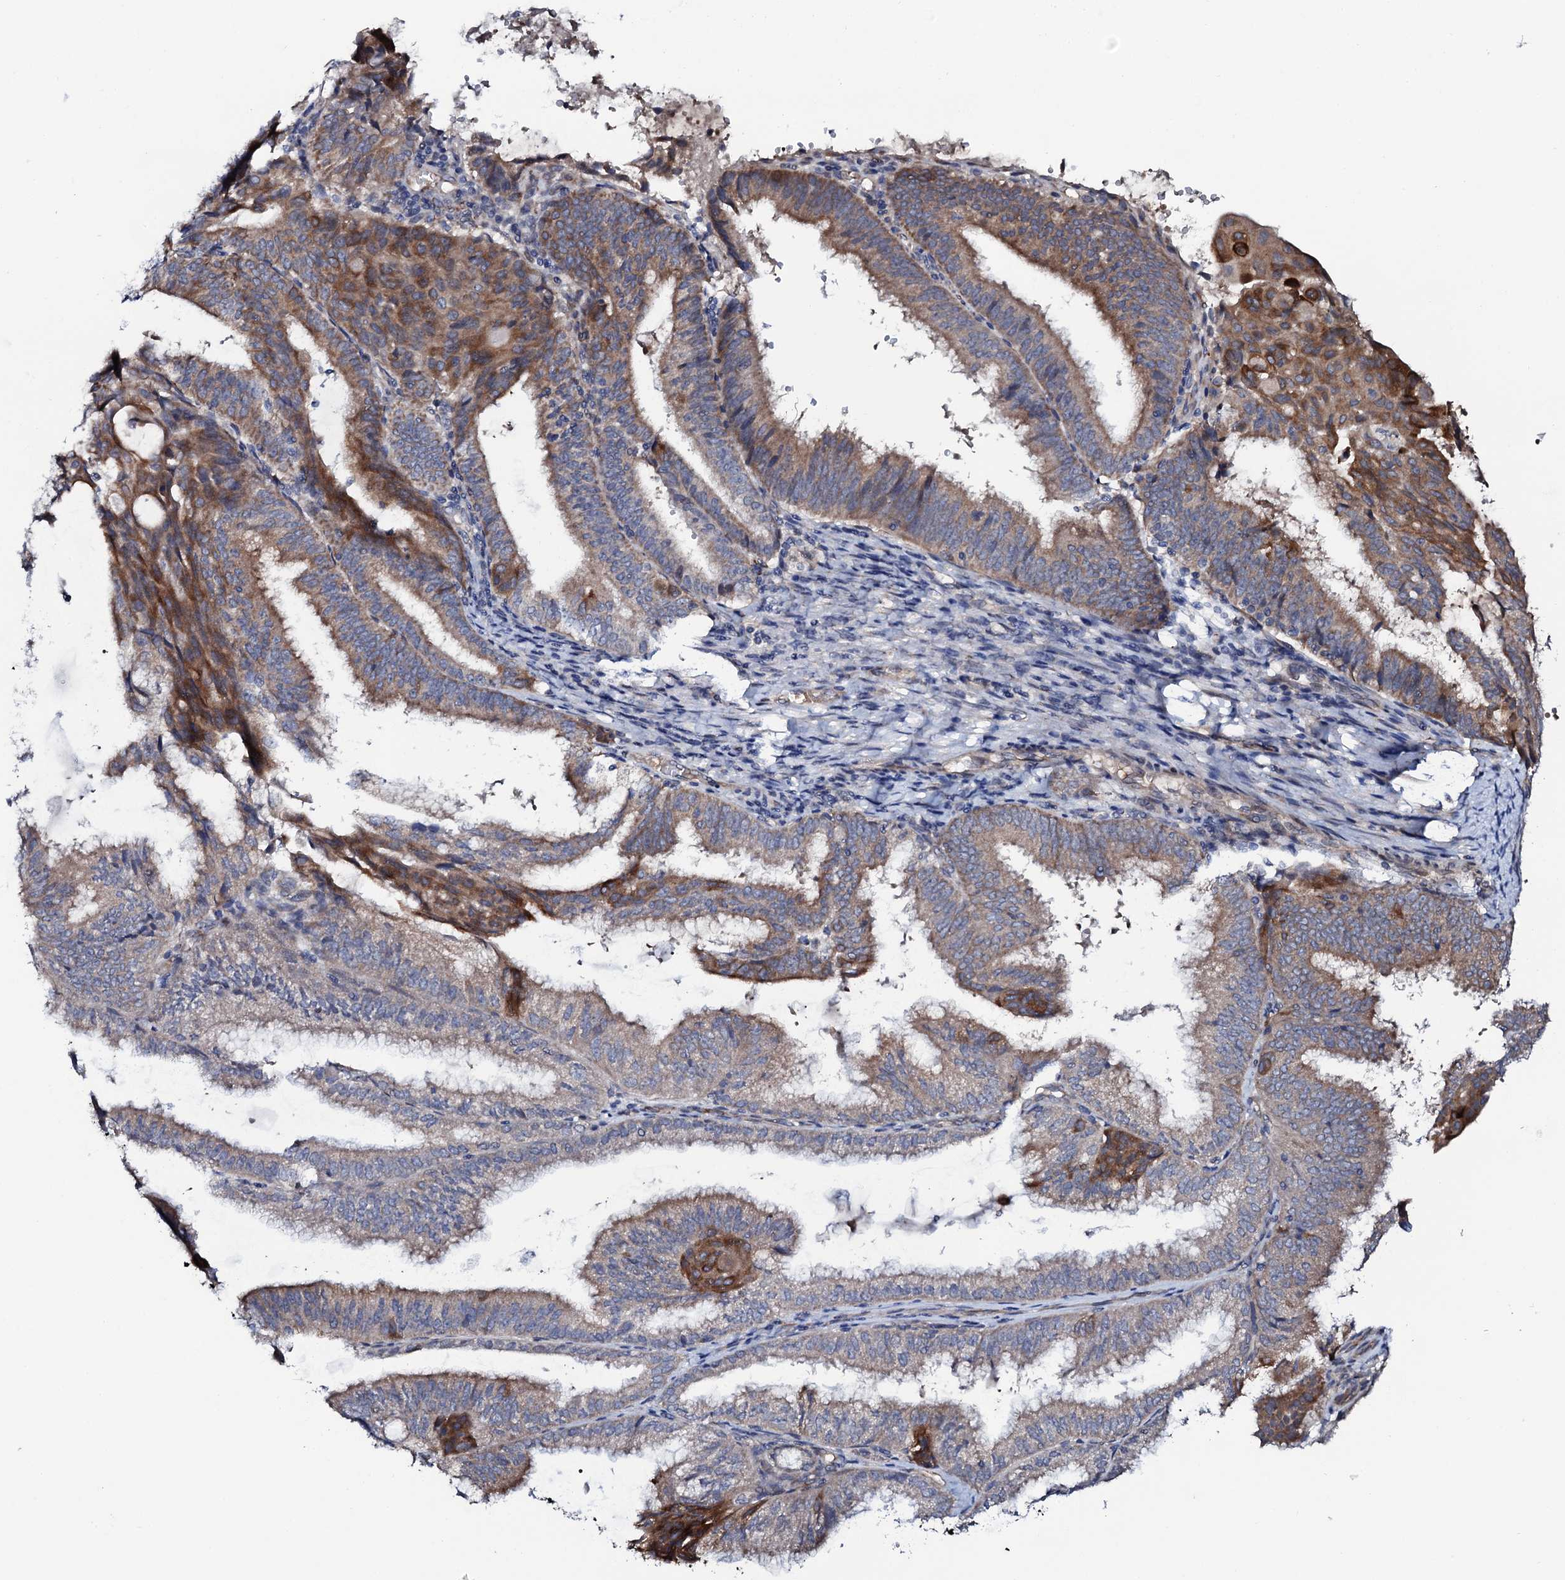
{"staining": {"intensity": "moderate", "quantity": "25%-75%", "location": "cytoplasmic/membranous"}, "tissue": "endometrial cancer", "cell_type": "Tumor cells", "image_type": "cancer", "snomed": [{"axis": "morphology", "description": "Adenocarcinoma, NOS"}, {"axis": "topography", "description": "Endometrium"}], "caption": "Human endometrial cancer stained with a protein marker demonstrates moderate staining in tumor cells.", "gene": "PPP1R3D", "patient": {"sex": "female", "age": 49}}